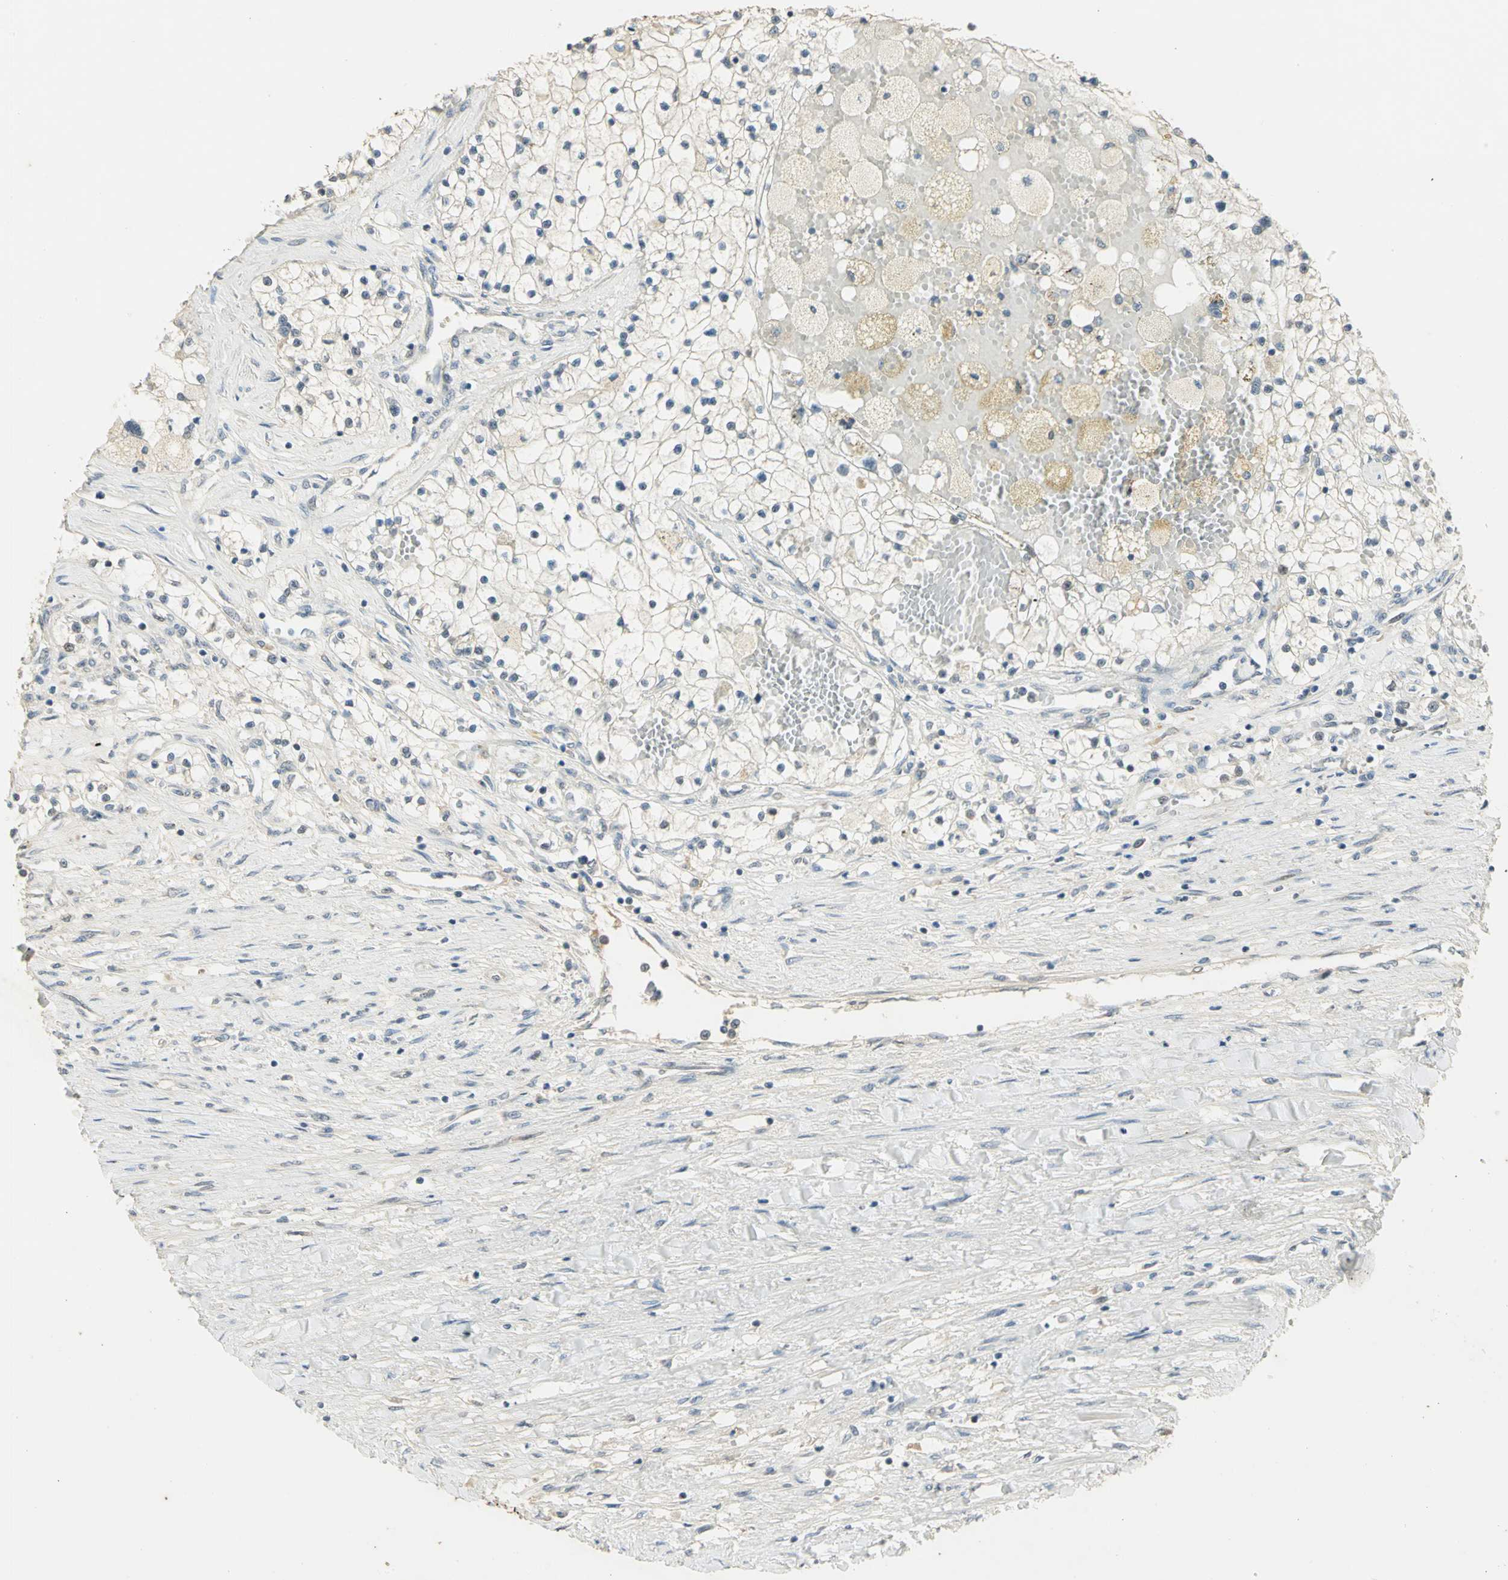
{"staining": {"intensity": "negative", "quantity": "none", "location": "none"}, "tissue": "renal cancer", "cell_type": "Tumor cells", "image_type": "cancer", "snomed": [{"axis": "morphology", "description": "Adenocarcinoma, NOS"}, {"axis": "topography", "description": "Kidney"}], "caption": "Renal cancer was stained to show a protein in brown. There is no significant positivity in tumor cells.", "gene": "AK6", "patient": {"sex": "male", "age": 68}}